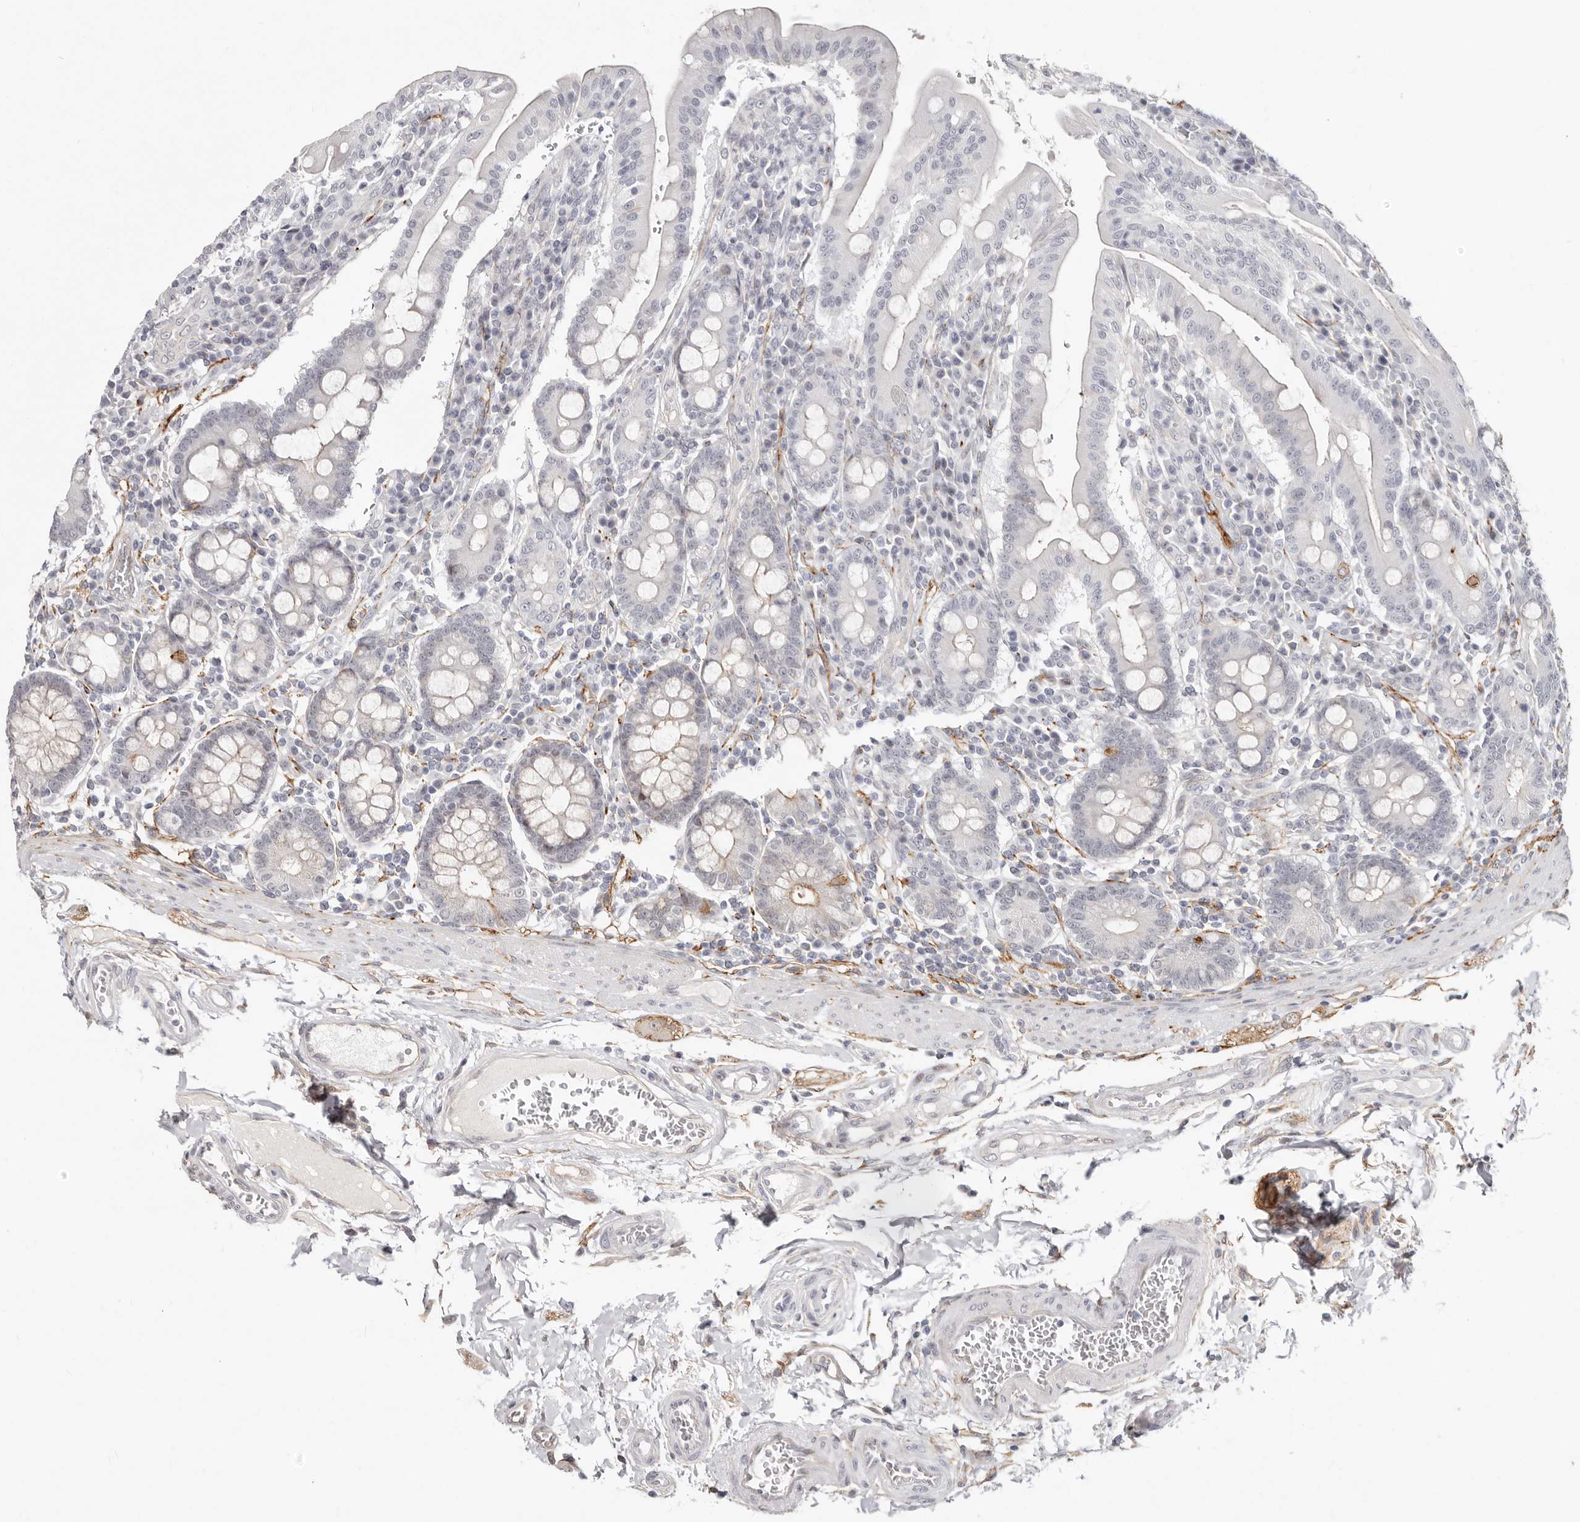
{"staining": {"intensity": "moderate", "quantity": "<25%", "location": "cytoplasmic/membranous"}, "tissue": "duodenum", "cell_type": "Glandular cells", "image_type": "normal", "snomed": [{"axis": "morphology", "description": "Normal tissue, NOS"}, {"axis": "morphology", "description": "Adenocarcinoma, NOS"}, {"axis": "topography", "description": "Pancreas"}, {"axis": "topography", "description": "Duodenum"}], "caption": "Immunohistochemistry staining of benign duodenum, which demonstrates low levels of moderate cytoplasmic/membranous expression in approximately <25% of glandular cells indicating moderate cytoplasmic/membranous protein staining. The staining was performed using DAB (brown) for protein detection and nuclei were counterstained in hematoxylin (blue).", "gene": "SZT2", "patient": {"sex": "male", "age": 50}}